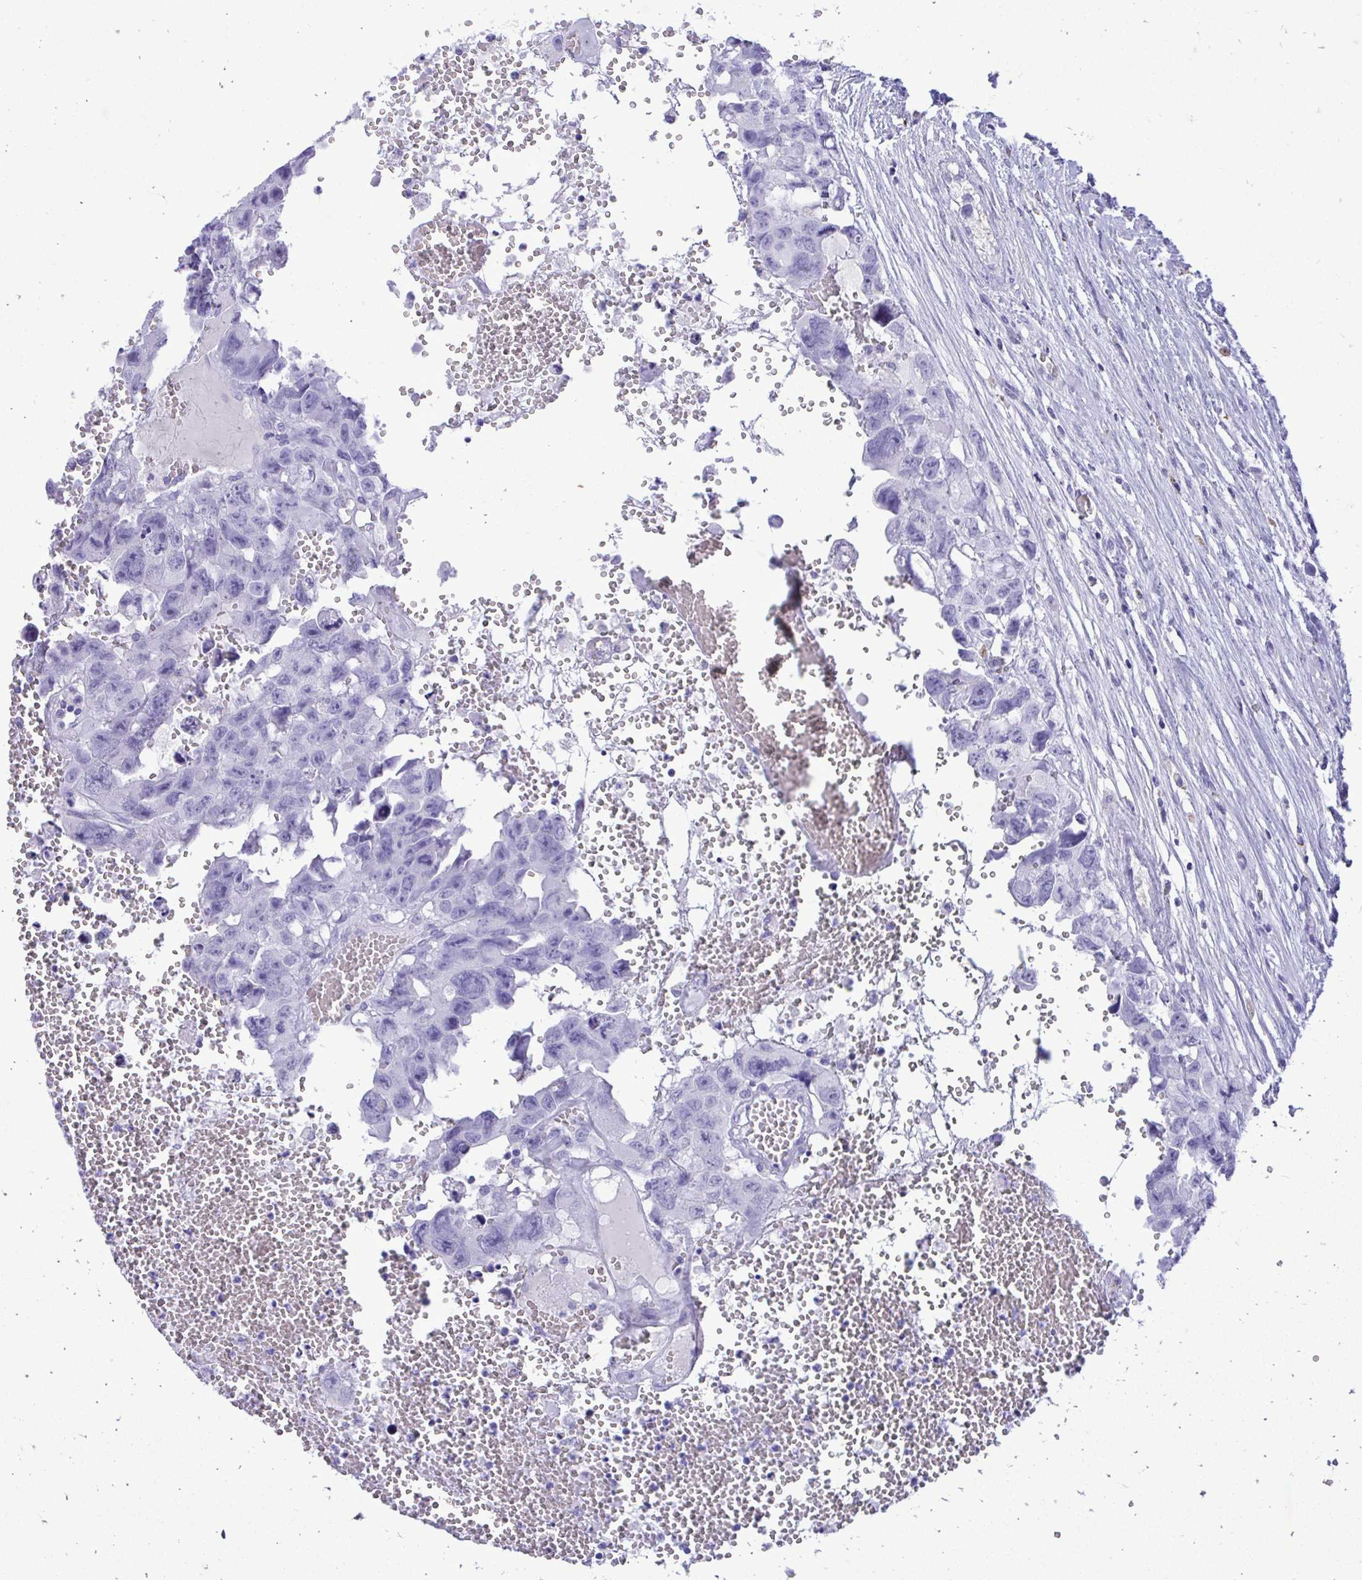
{"staining": {"intensity": "negative", "quantity": "none", "location": "none"}, "tissue": "testis cancer", "cell_type": "Tumor cells", "image_type": "cancer", "snomed": [{"axis": "morphology", "description": "Seminoma, NOS"}, {"axis": "topography", "description": "Testis"}], "caption": "Testis seminoma stained for a protein using immunohistochemistry shows no positivity tumor cells.", "gene": "ANKDD1B", "patient": {"sex": "male", "age": 26}}